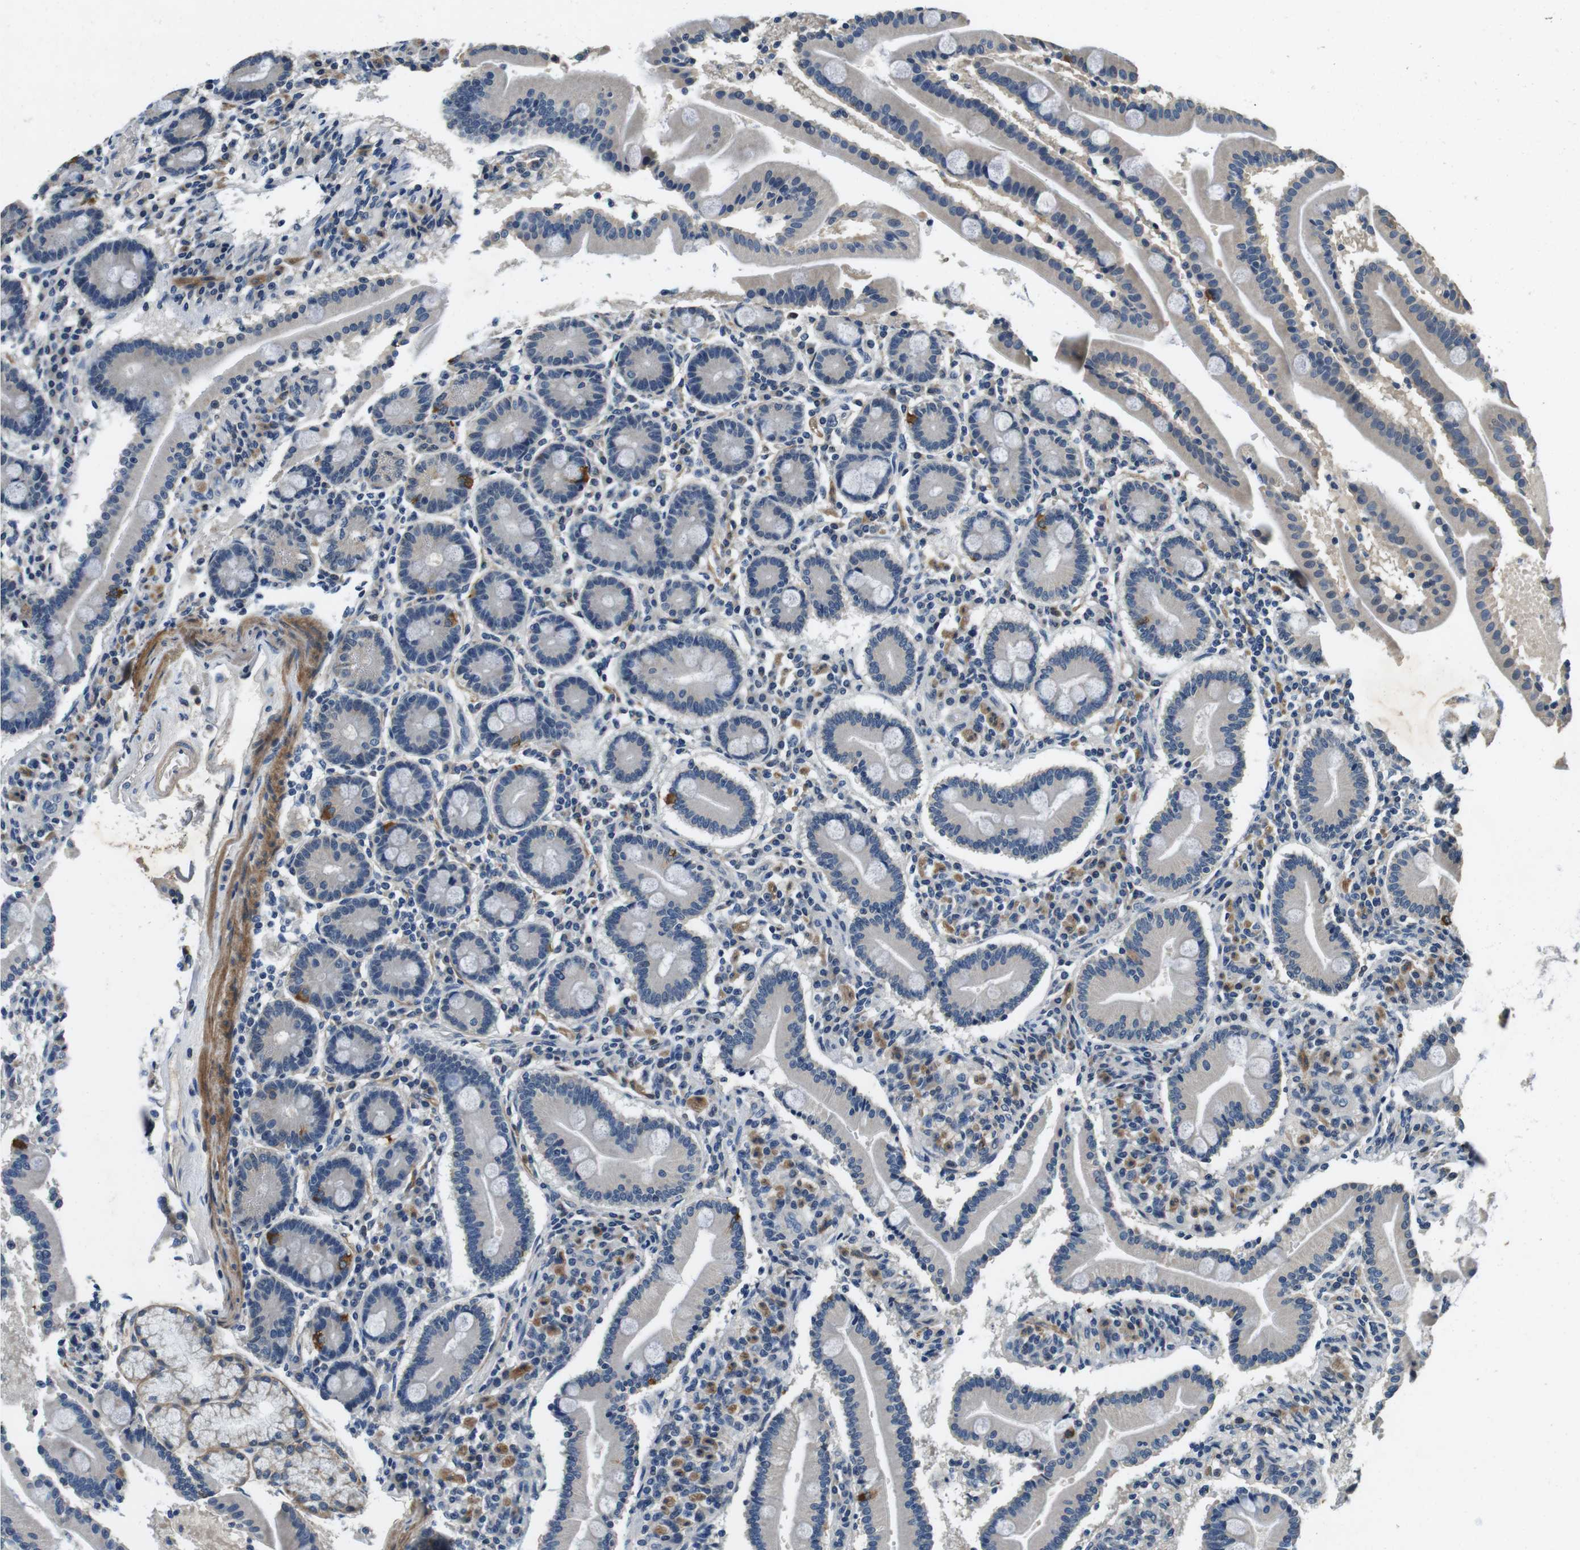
{"staining": {"intensity": "moderate", "quantity": "<25%", "location": "cytoplasmic/membranous"}, "tissue": "duodenum", "cell_type": "Glandular cells", "image_type": "normal", "snomed": [{"axis": "morphology", "description": "Normal tissue, NOS"}, {"axis": "topography", "description": "Duodenum"}], "caption": "Human duodenum stained with a brown dye exhibits moderate cytoplasmic/membranous positive expression in approximately <25% of glandular cells.", "gene": "DTNA", "patient": {"sex": "male", "age": 54}}